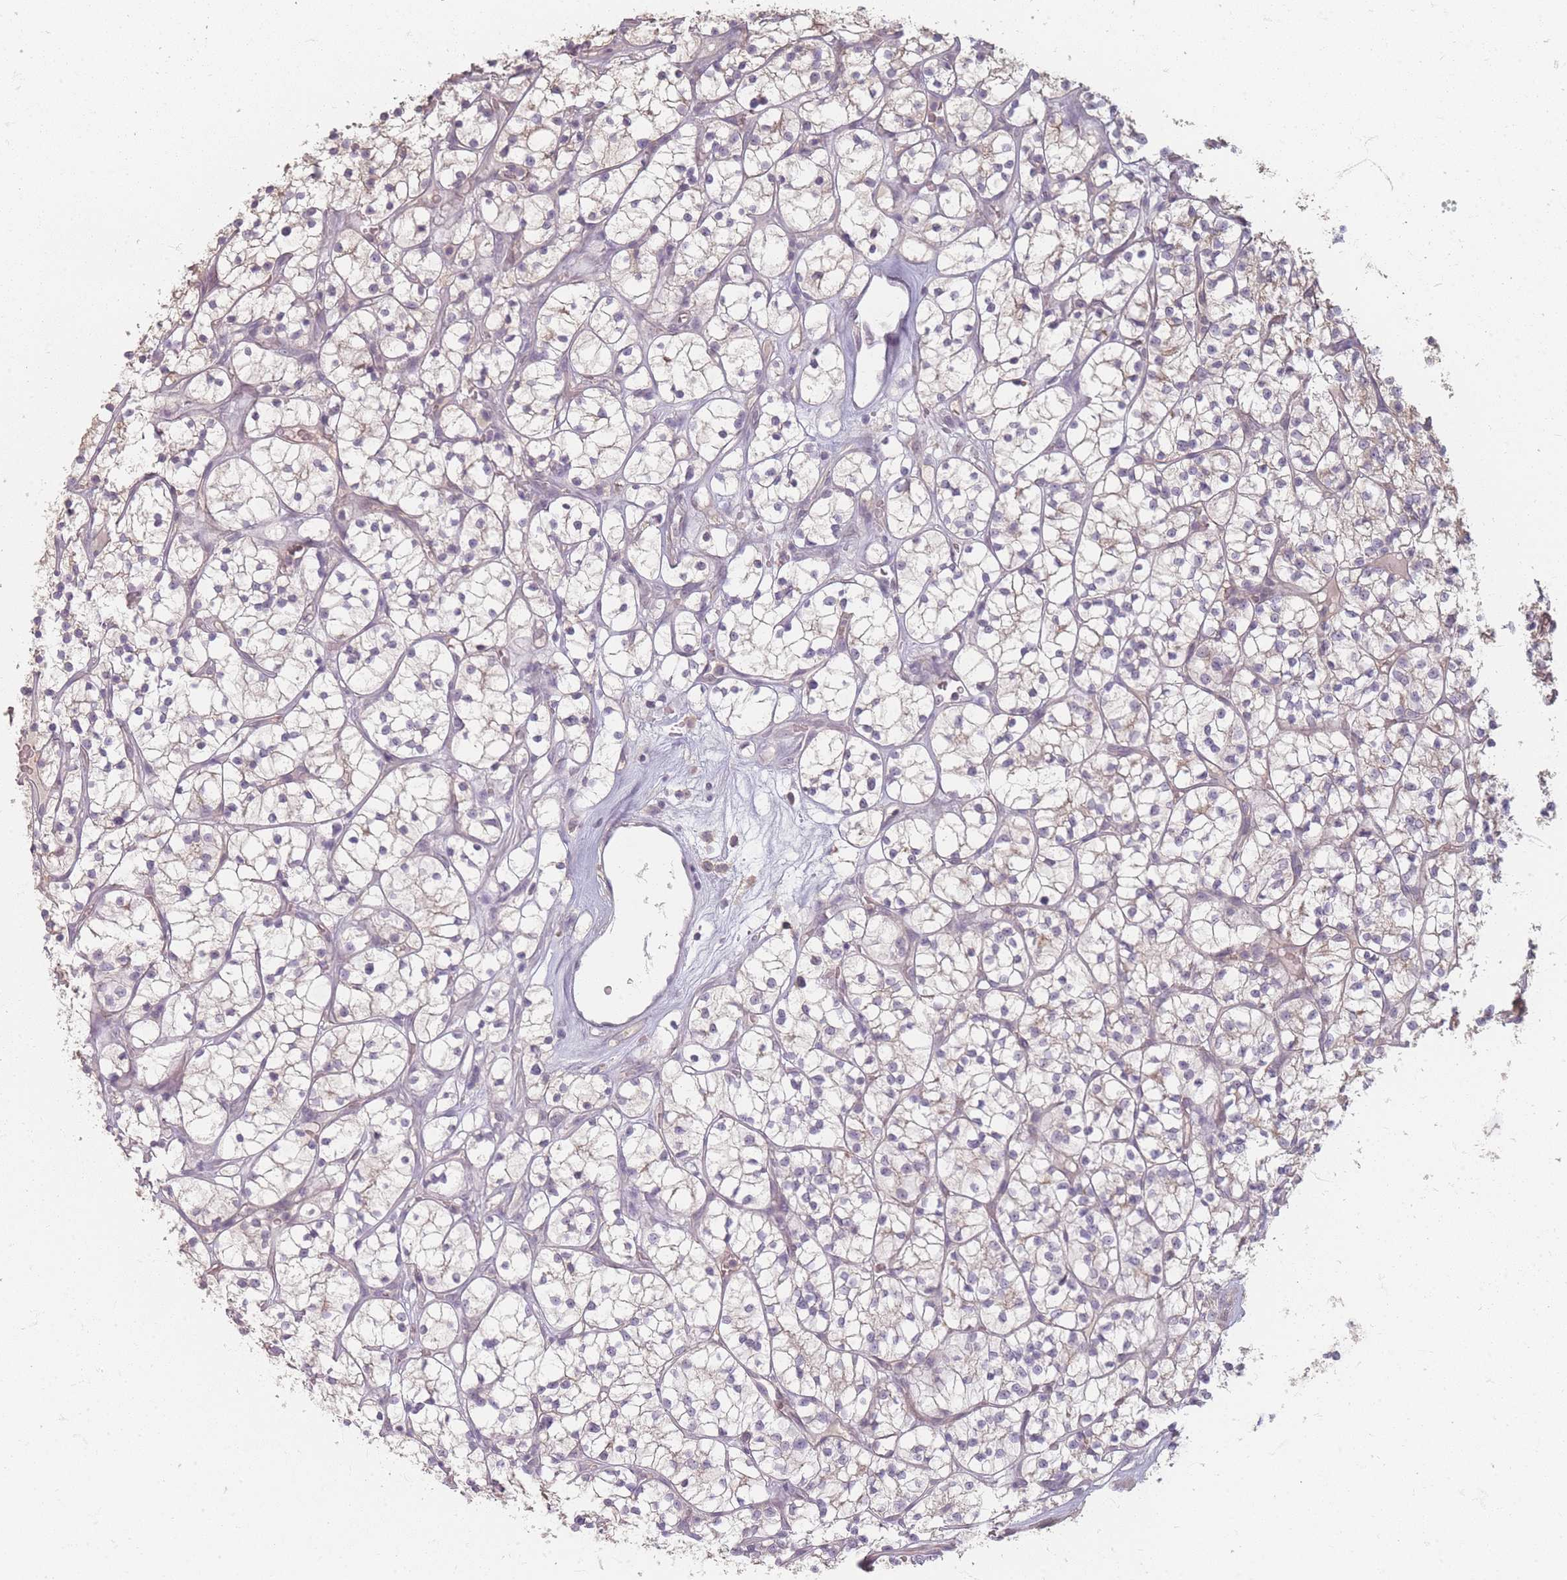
{"staining": {"intensity": "negative", "quantity": "none", "location": "none"}, "tissue": "renal cancer", "cell_type": "Tumor cells", "image_type": "cancer", "snomed": [{"axis": "morphology", "description": "Adenocarcinoma, NOS"}, {"axis": "topography", "description": "Kidney"}], "caption": "DAB immunohistochemical staining of renal cancer displays no significant staining in tumor cells.", "gene": "RFTN1", "patient": {"sex": "female", "age": 64}}